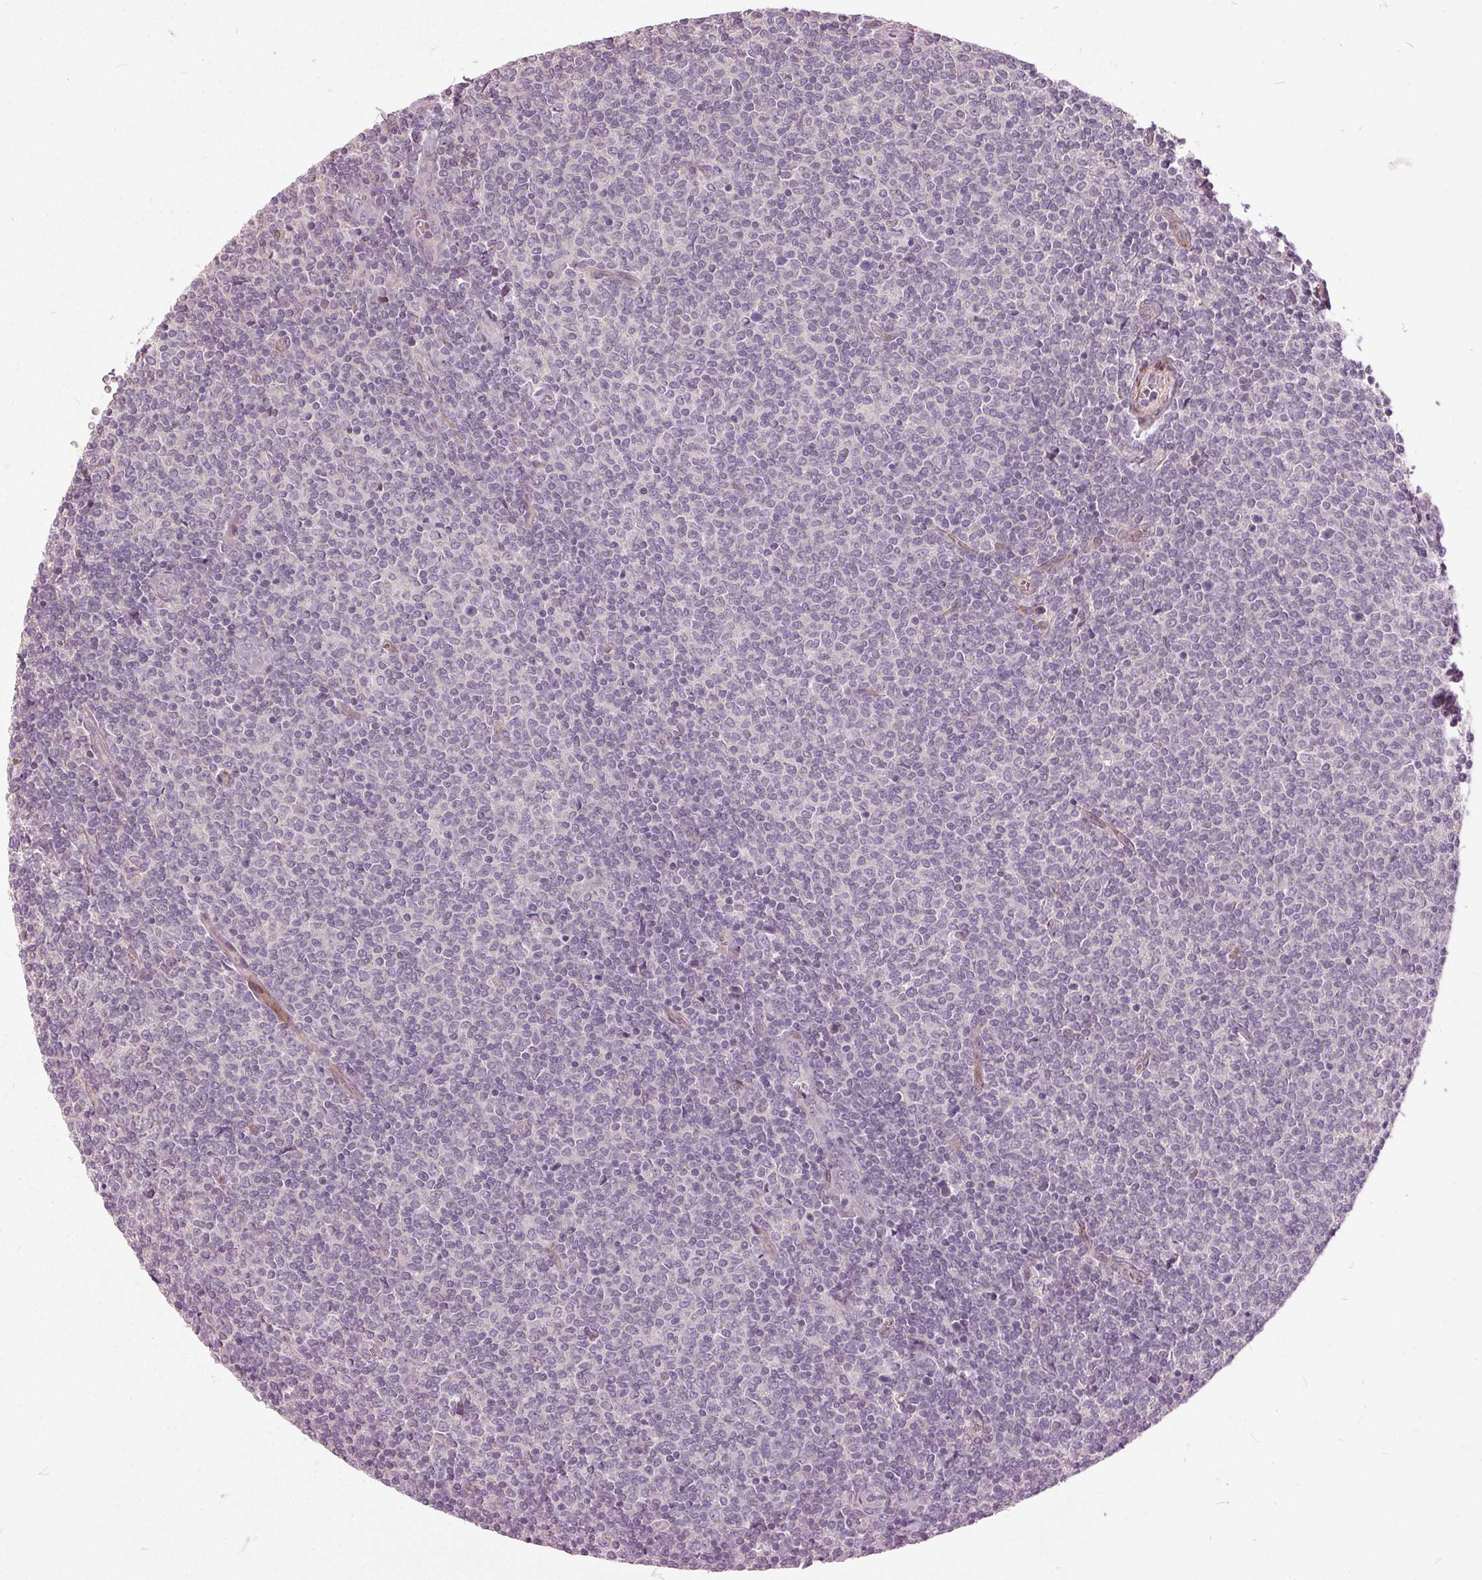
{"staining": {"intensity": "negative", "quantity": "none", "location": "none"}, "tissue": "lymphoma", "cell_type": "Tumor cells", "image_type": "cancer", "snomed": [{"axis": "morphology", "description": "Malignant lymphoma, non-Hodgkin's type, Low grade"}, {"axis": "topography", "description": "Lymph node"}], "caption": "A high-resolution image shows IHC staining of malignant lymphoma, non-Hodgkin's type (low-grade), which displays no significant positivity in tumor cells.", "gene": "PDGFD", "patient": {"sex": "male", "age": 52}}